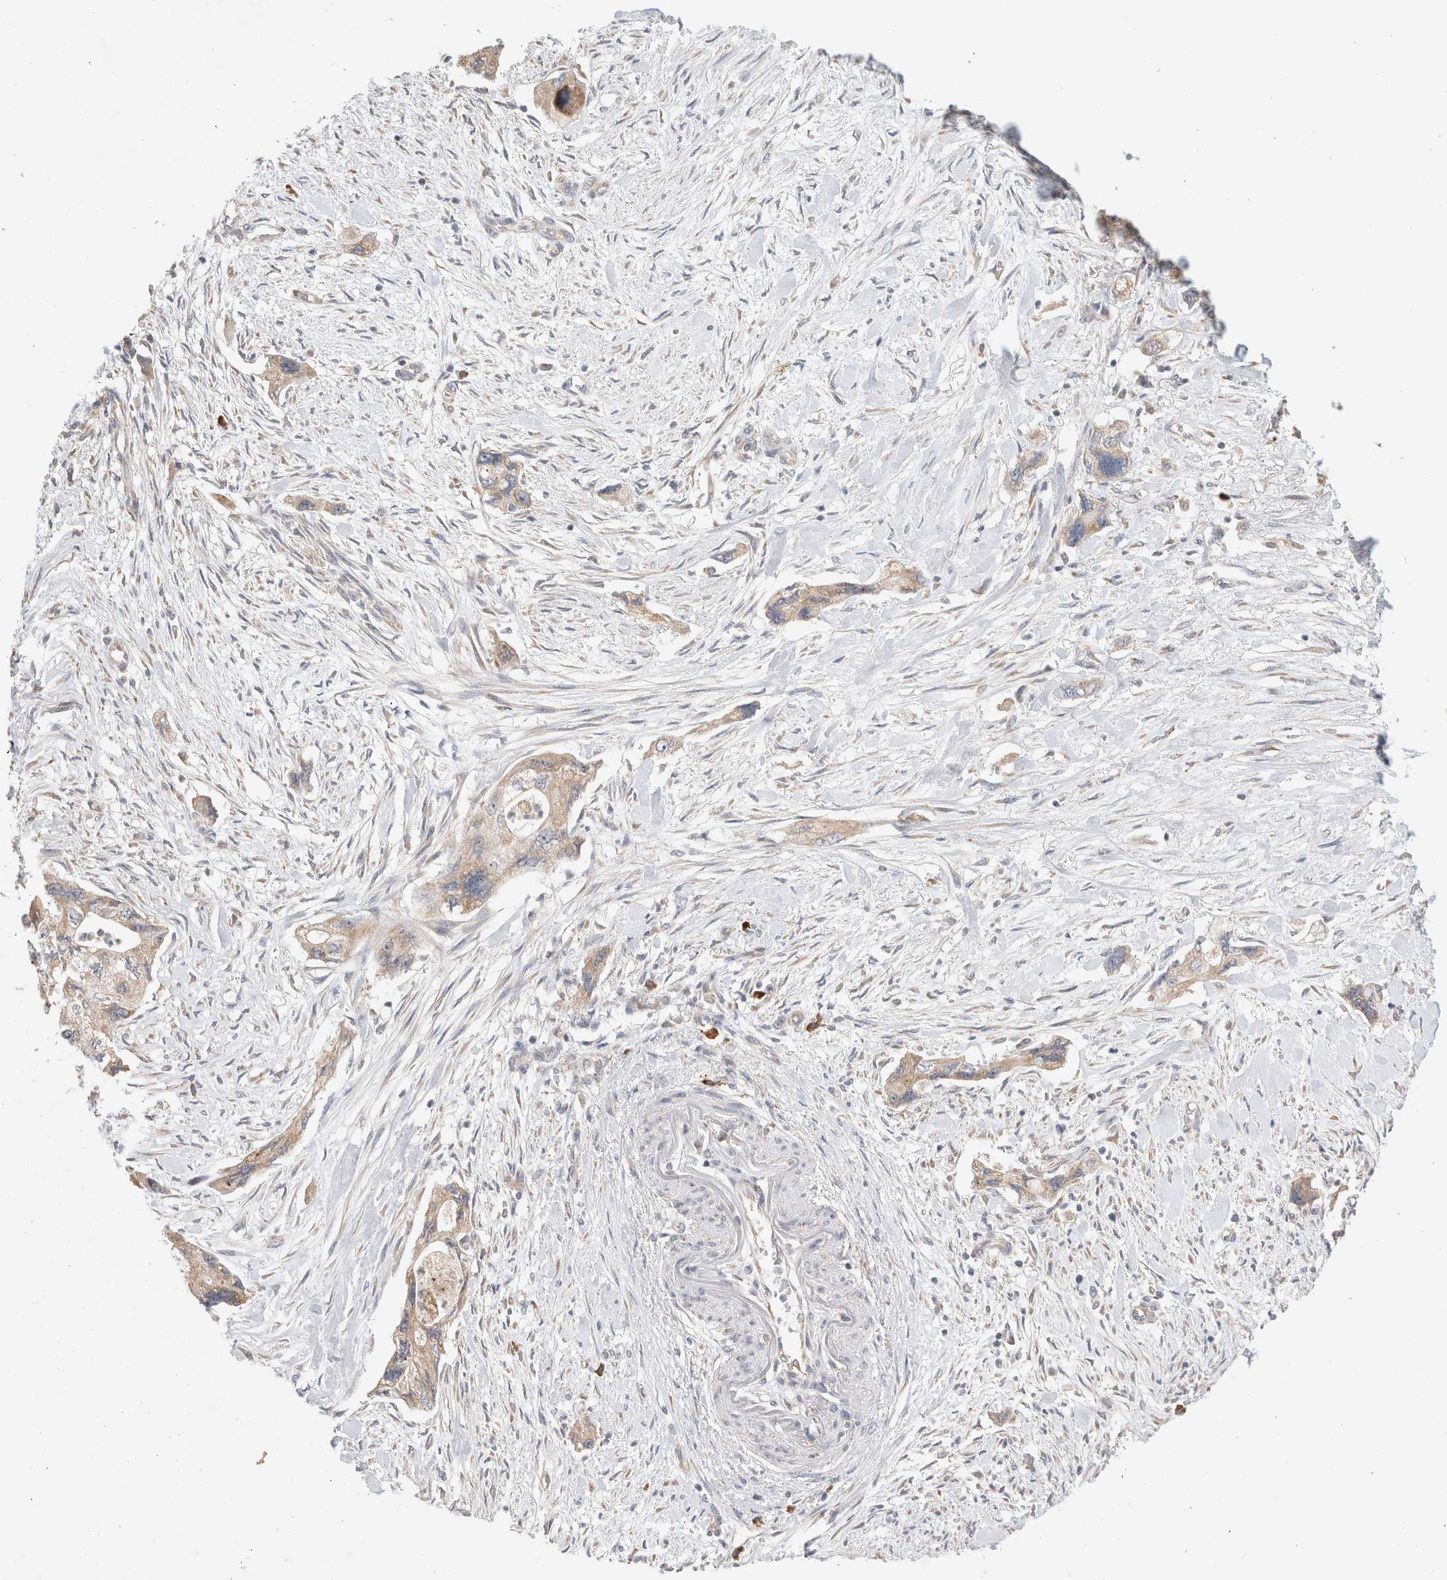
{"staining": {"intensity": "moderate", "quantity": "25%-75%", "location": "cytoplasmic/membranous"}, "tissue": "pancreatic cancer", "cell_type": "Tumor cells", "image_type": "cancer", "snomed": [{"axis": "morphology", "description": "Adenocarcinoma, NOS"}, {"axis": "topography", "description": "Pancreas"}], "caption": "Immunohistochemistry (IHC) staining of pancreatic cancer, which reveals medium levels of moderate cytoplasmic/membranous expression in approximately 25%-75% of tumor cells indicating moderate cytoplasmic/membranous protein positivity. The staining was performed using DAB (brown) for protein detection and nuclei were counterstained in hematoxylin (blue).", "gene": "NEDD4L", "patient": {"sex": "female", "age": 73}}